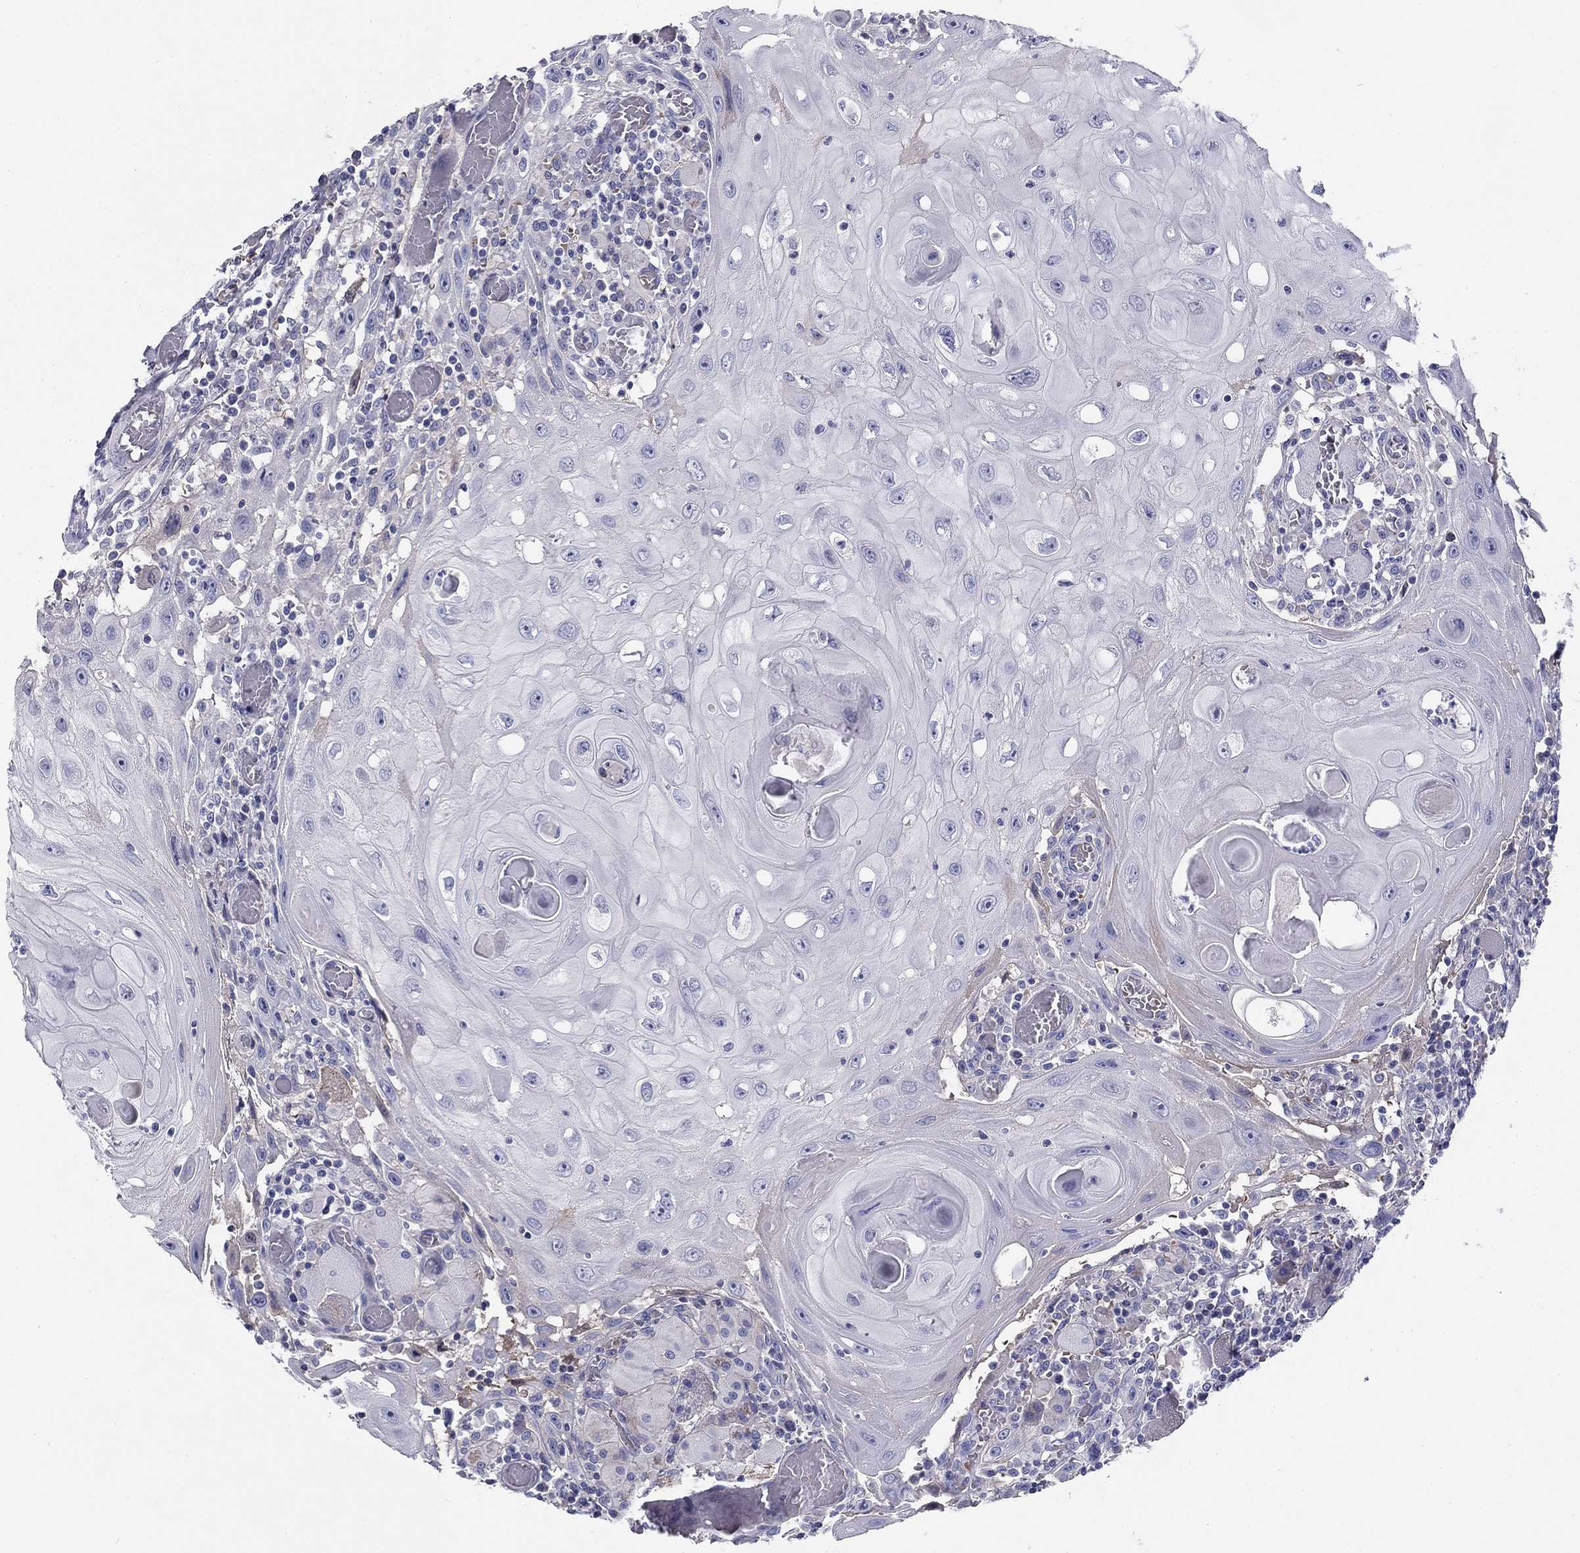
{"staining": {"intensity": "negative", "quantity": "none", "location": "none"}, "tissue": "head and neck cancer", "cell_type": "Tumor cells", "image_type": "cancer", "snomed": [{"axis": "morphology", "description": "Normal tissue, NOS"}, {"axis": "morphology", "description": "Squamous cell carcinoma, NOS"}, {"axis": "topography", "description": "Oral tissue"}, {"axis": "topography", "description": "Head-Neck"}], "caption": "Tumor cells are negative for protein expression in human head and neck cancer (squamous cell carcinoma).", "gene": "CPLX4", "patient": {"sex": "male", "age": 71}}